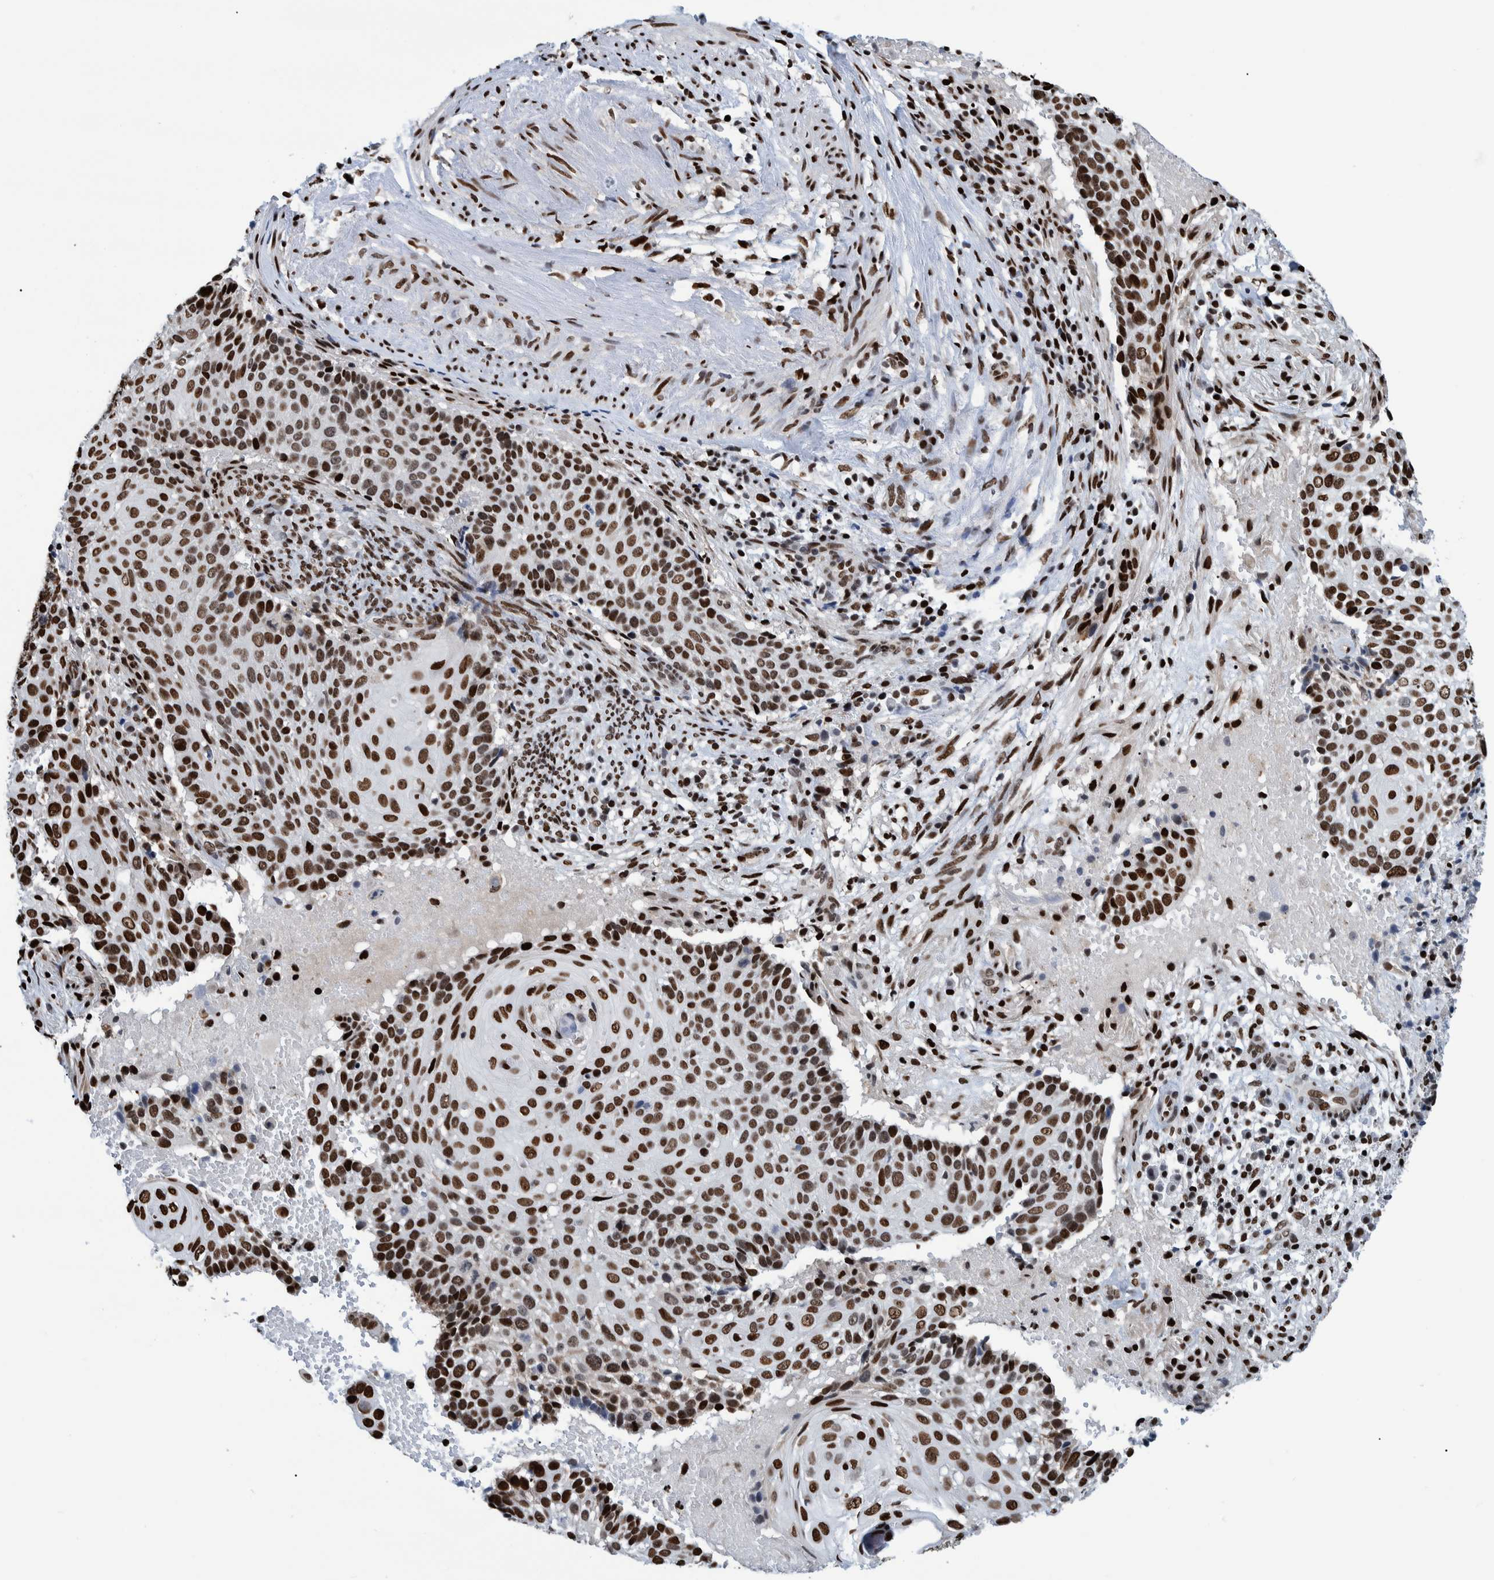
{"staining": {"intensity": "strong", "quantity": ">75%", "location": "nuclear"}, "tissue": "cervical cancer", "cell_type": "Tumor cells", "image_type": "cancer", "snomed": [{"axis": "morphology", "description": "Squamous cell carcinoma, NOS"}, {"axis": "topography", "description": "Cervix"}], "caption": "Approximately >75% of tumor cells in human cervical squamous cell carcinoma exhibit strong nuclear protein staining as visualized by brown immunohistochemical staining.", "gene": "HEATR9", "patient": {"sex": "female", "age": 74}}